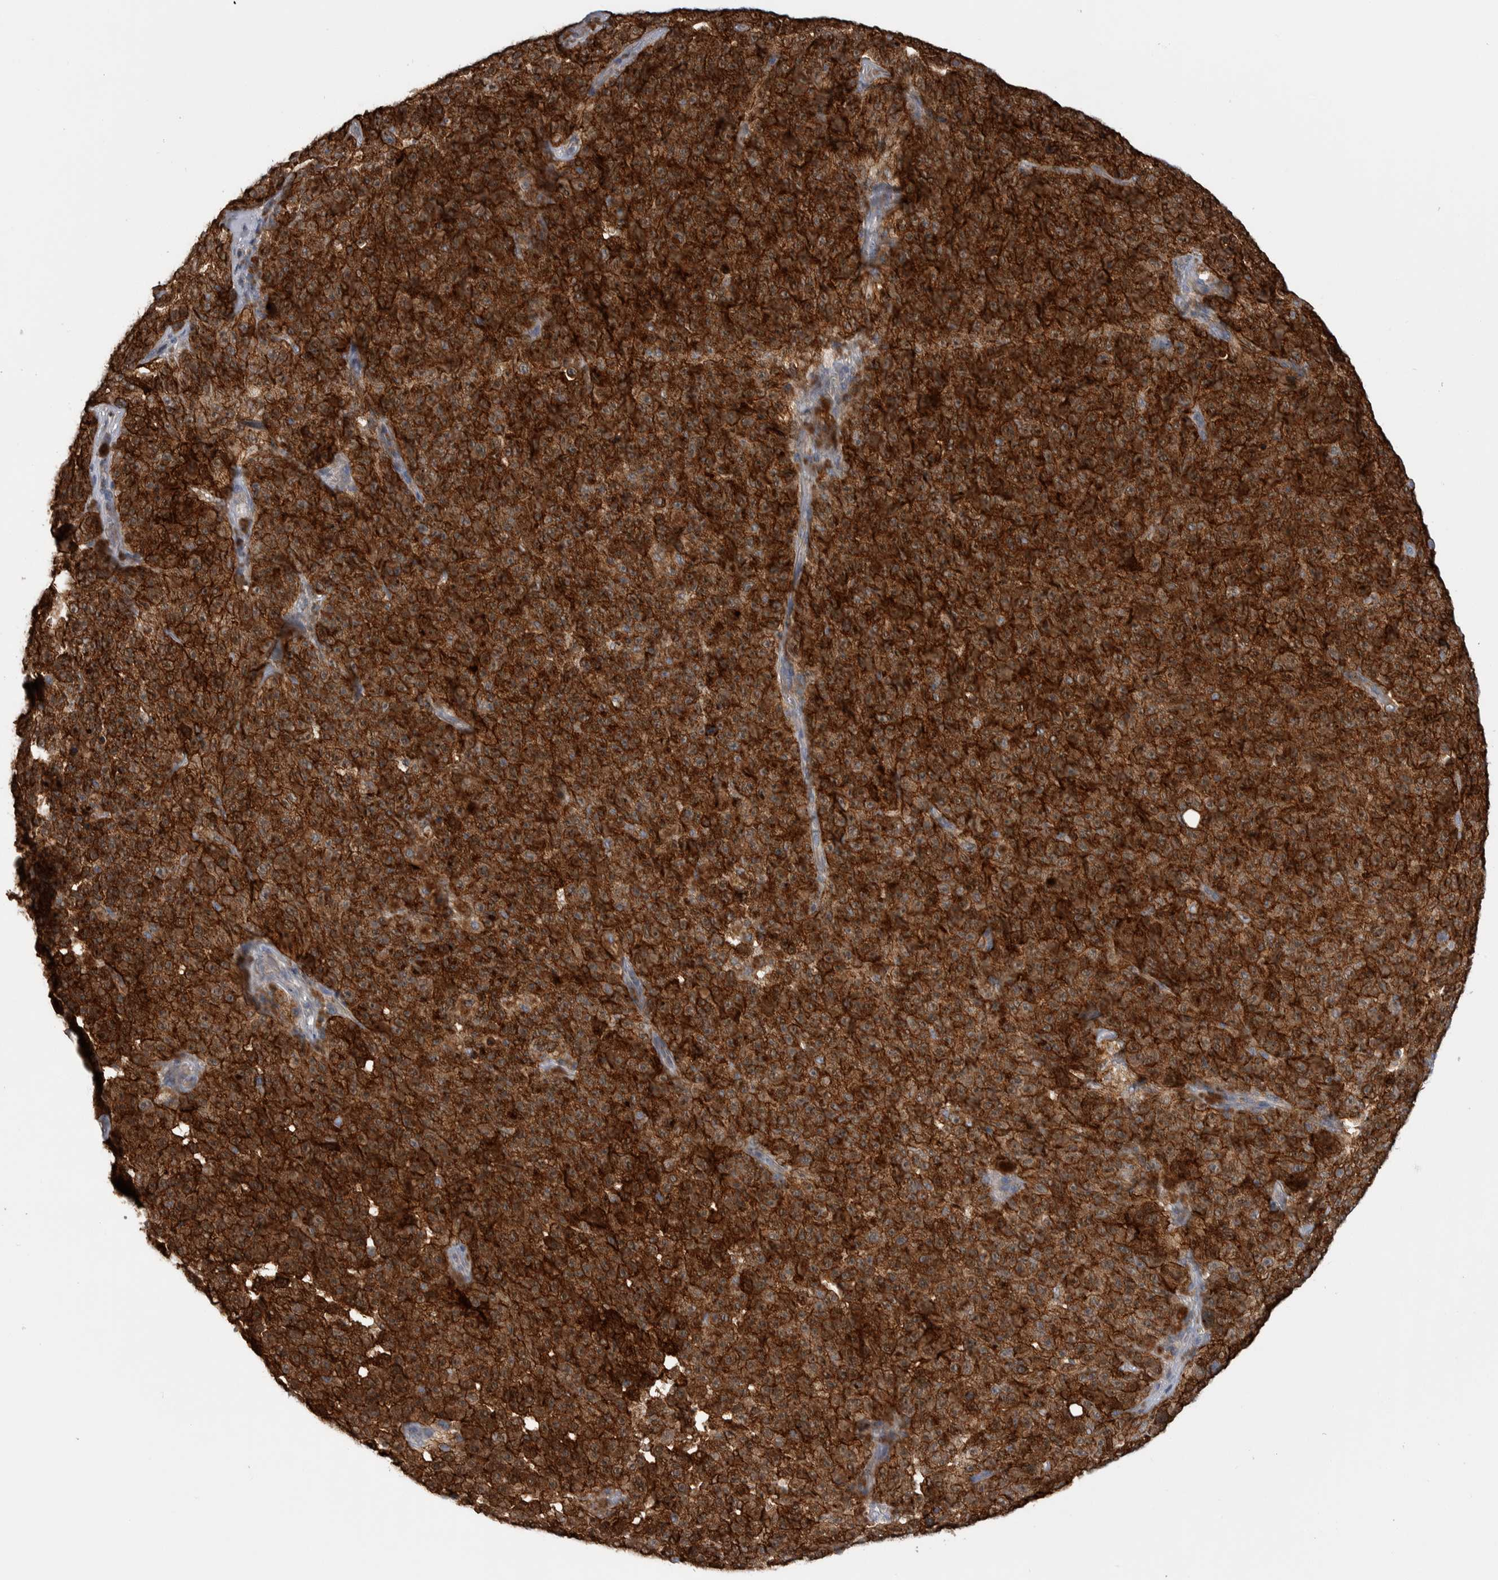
{"staining": {"intensity": "moderate", "quantity": ">75%", "location": "cytoplasmic/membranous"}, "tissue": "melanoma", "cell_type": "Tumor cells", "image_type": "cancer", "snomed": [{"axis": "morphology", "description": "Malignant melanoma, NOS"}, {"axis": "topography", "description": "Skin"}], "caption": "Immunohistochemical staining of malignant melanoma shows moderate cytoplasmic/membranous protein expression in approximately >75% of tumor cells. The protein is stained brown, and the nuclei are stained in blue (DAB (3,3'-diaminobenzidine) IHC with brightfield microscopy, high magnification).", "gene": "SDCBP", "patient": {"sex": "female", "age": 82}}